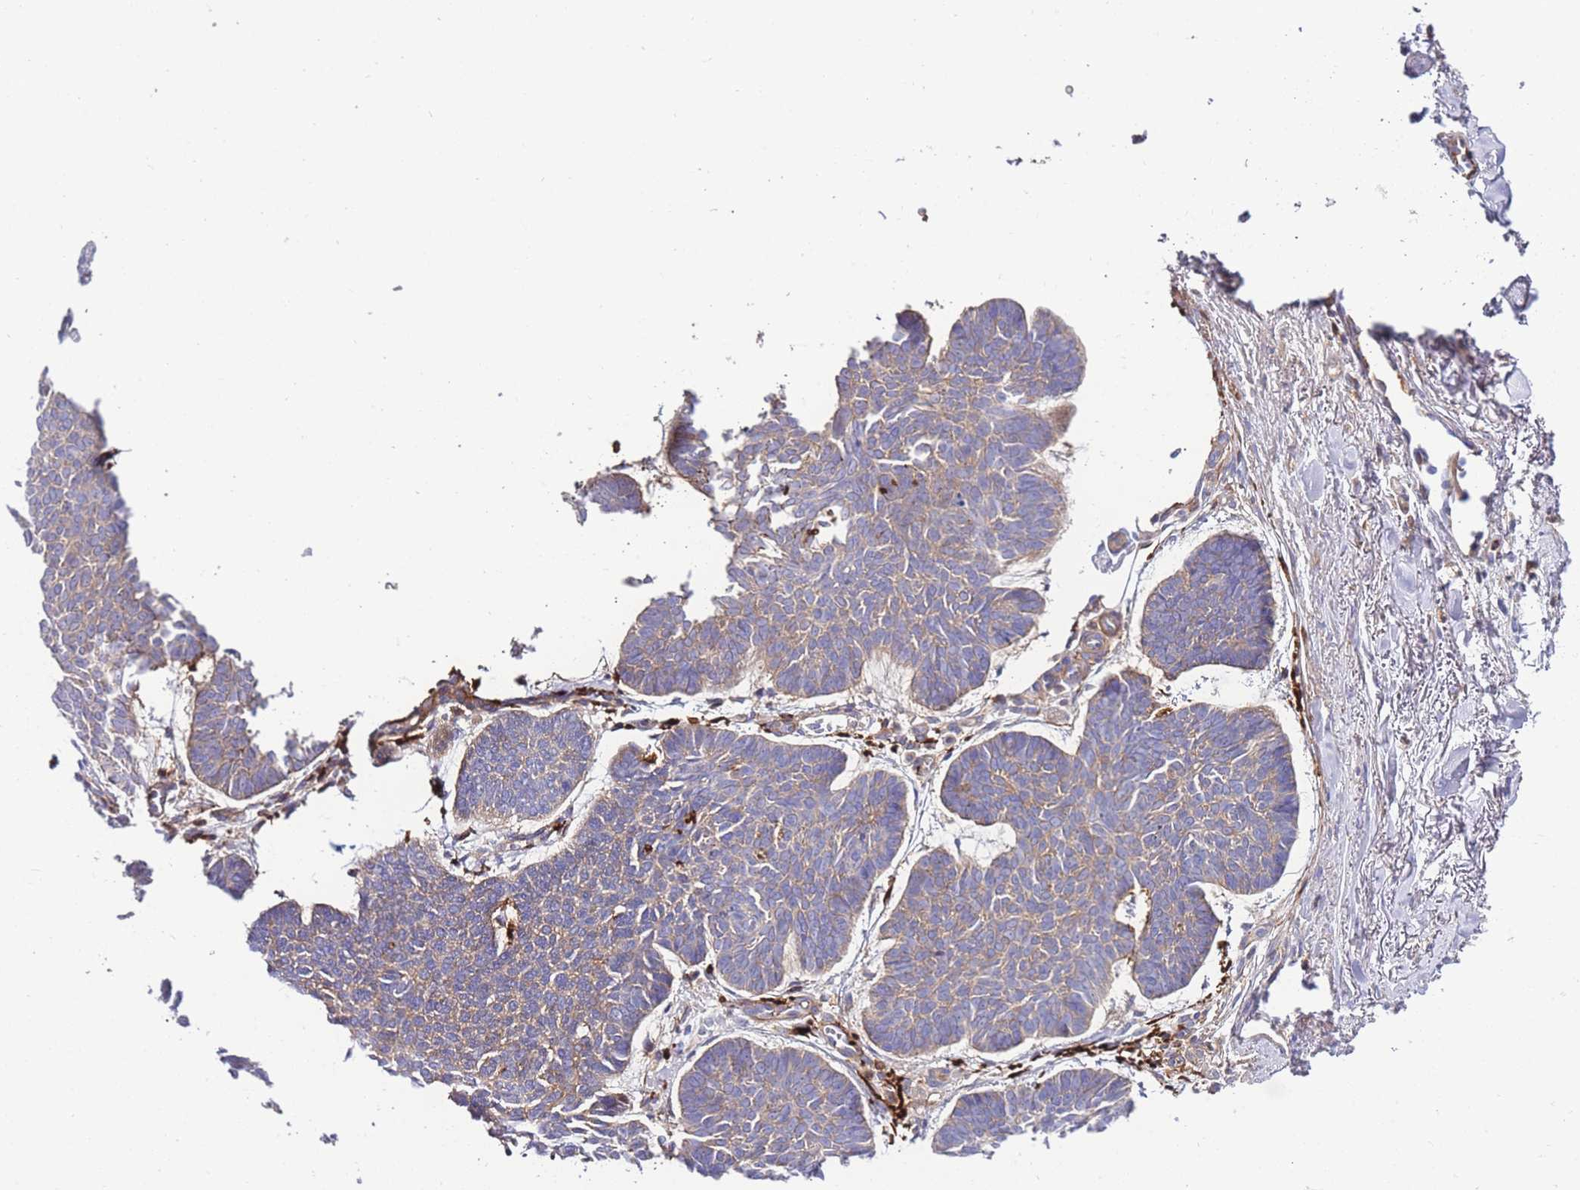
{"staining": {"intensity": "weak", "quantity": "25%-75%", "location": "cytoplasmic/membranous"}, "tissue": "skin cancer", "cell_type": "Tumor cells", "image_type": "cancer", "snomed": [{"axis": "morphology", "description": "Basal cell carcinoma"}, {"axis": "topography", "description": "Skin"}], "caption": "This histopathology image exhibits basal cell carcinoma (skin) stained with IHC to label a protein in brown. The cytoplasmic/membranous of tumor cells show weak positivity for the protein. Nuclei are counter-stained blue.", "gene": "FBN3", "patient": {"sex": "female", "age": 74}}